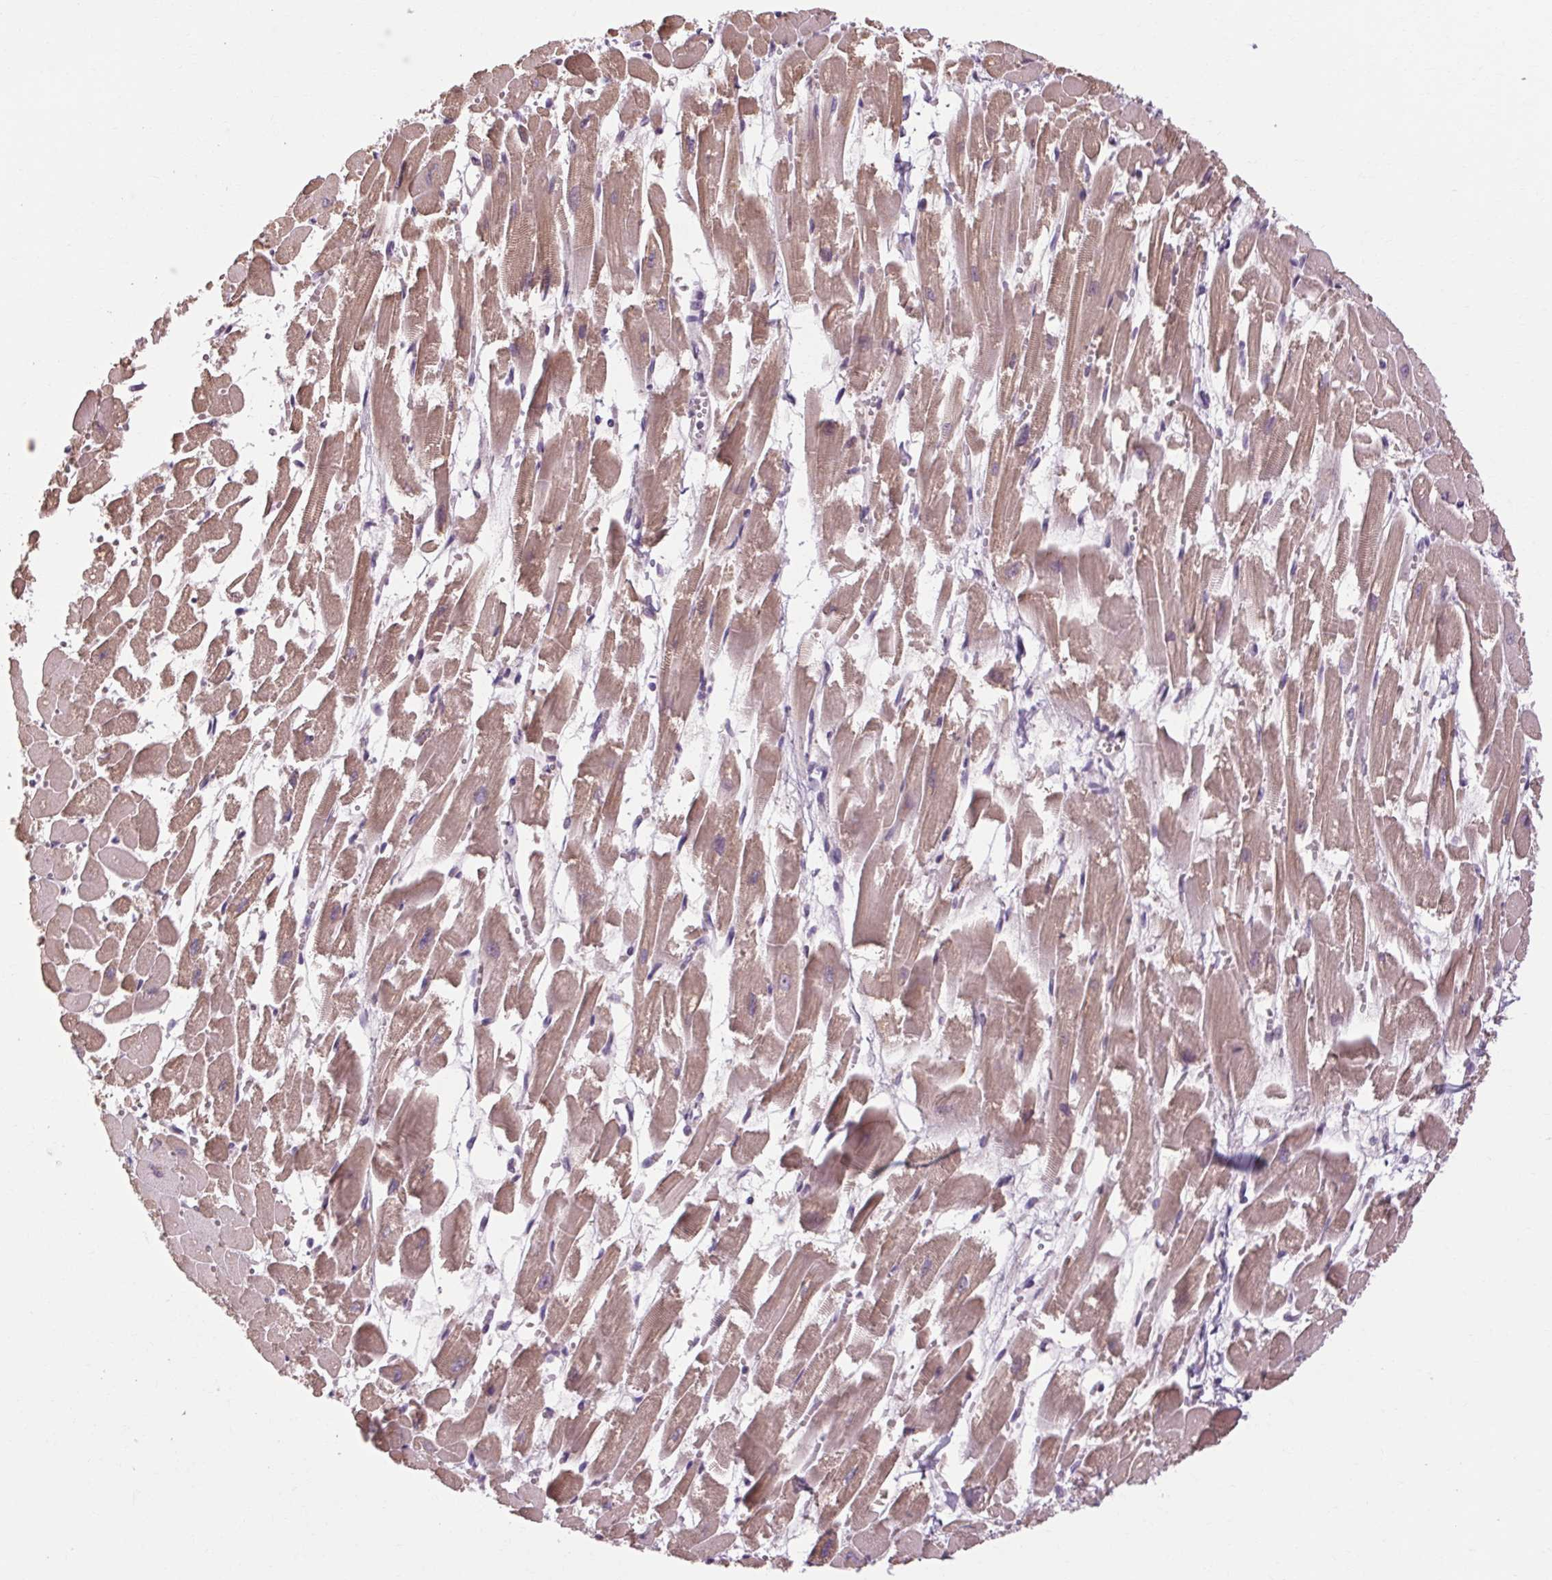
{"staining": {"intensity": "weak", "quantity": "<25%", "location": "cytoplasmic/membranous"}, "tissue": "heart muscle", "cell_type": "Cardiomyocytes", "image_type": "normal", "snomed": [{"axis": "morphology", "description": "Normal tissue, NOS"}, {"axis": "topography", "description": "Heart"}], "caption": "Normal heart muscle was stained to show a protein in brown. There is no significant staining in cardiomyocytes. (Brightfield microscopy of DAB (3,3'-diaminobenzidine) immunohistochemistry (IHC) at high magnification).", "gene": "KLHL40", "patient": {"sex": "female", "age": 52}}